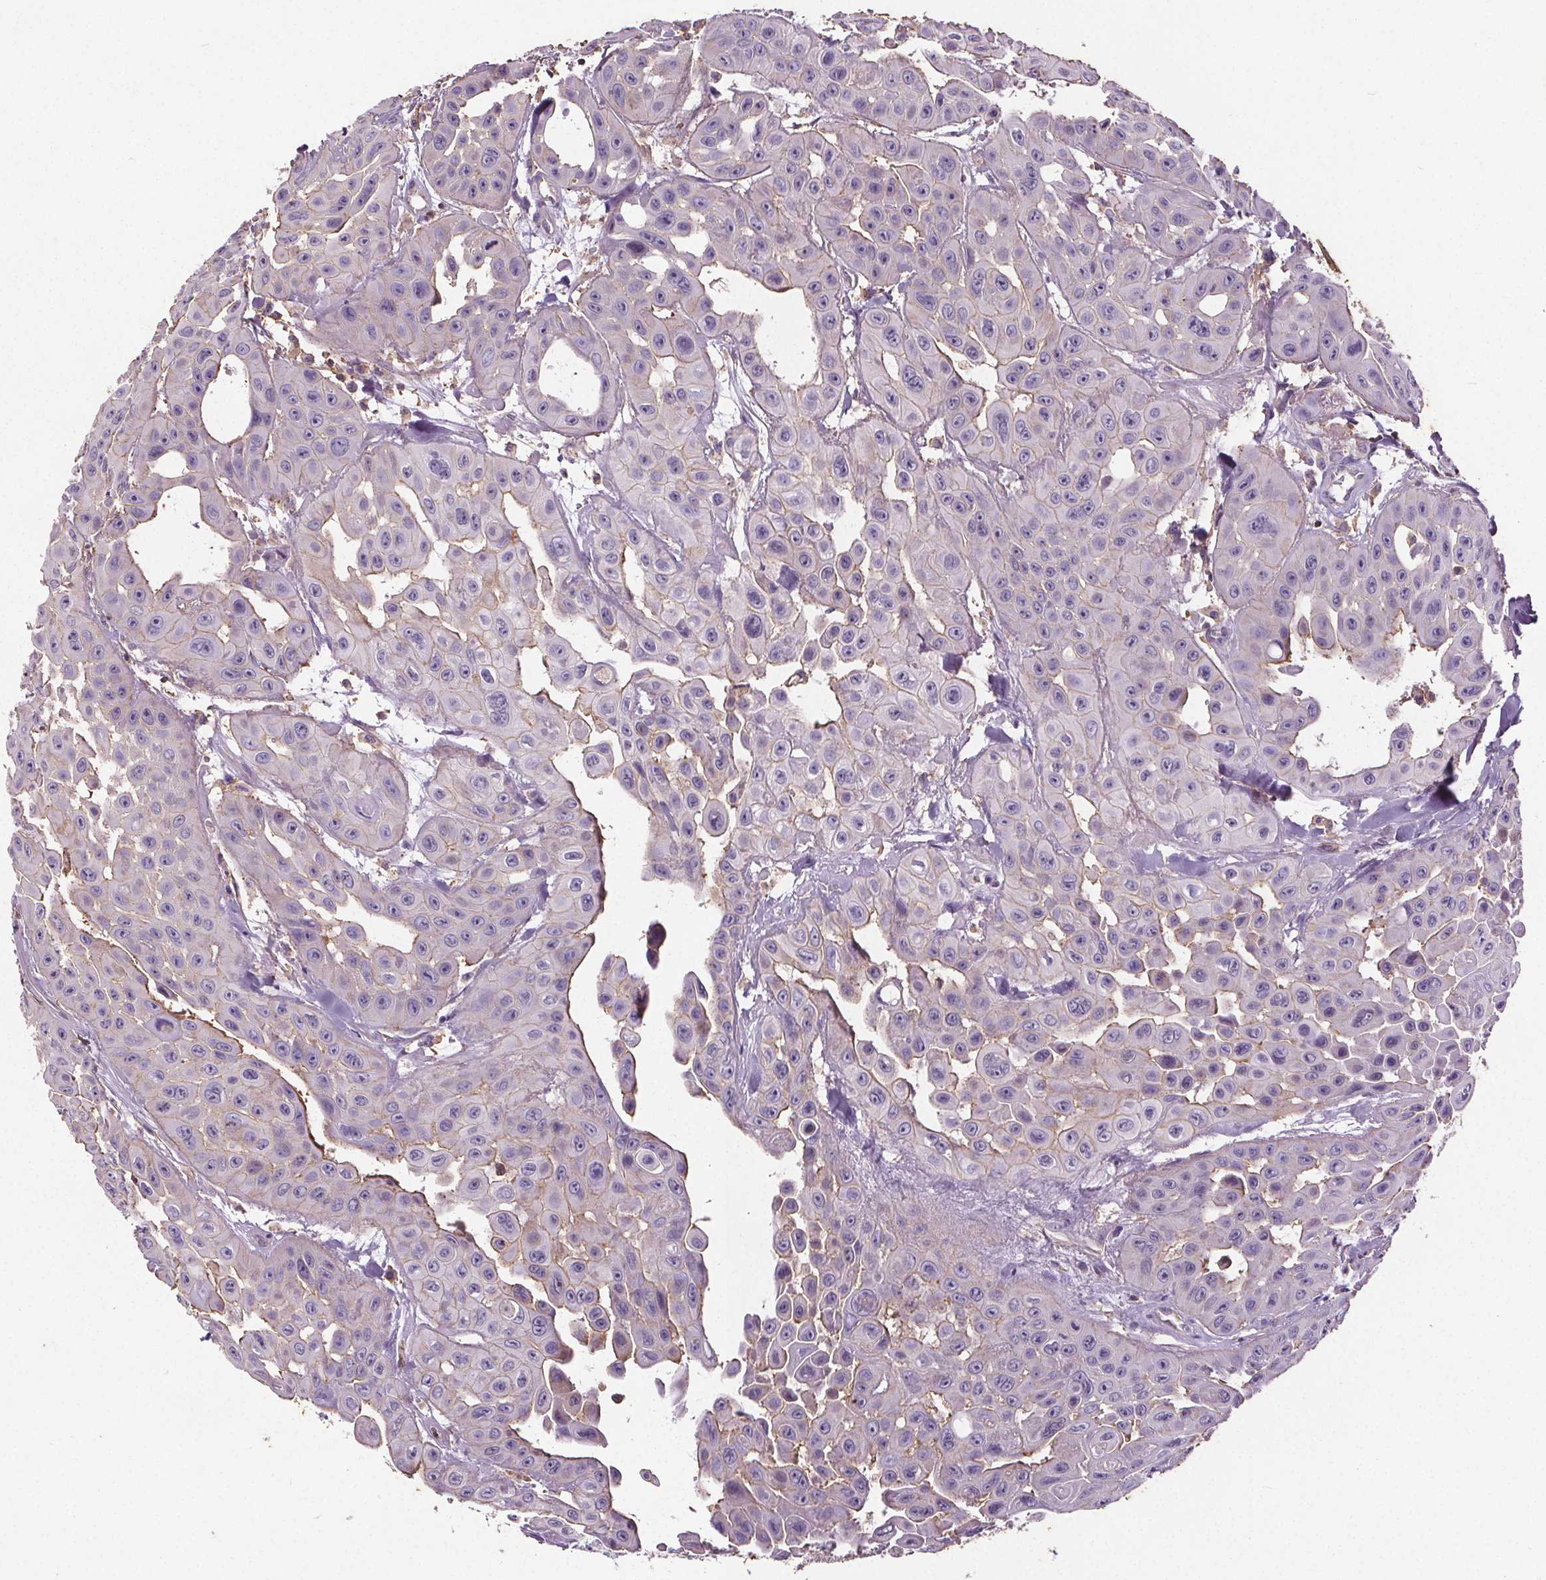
{"staining": {"intensity": "negative", "quantity": "none", "location": "none"}, "tissue": "head and neck cancer", "cell_type": "Tumor cells", "image_type": "cancer", "snomed": [{"axis": "morphology", "description": "Adenocarcinoma, NOS"}, {"axis": "topography", "description": "Head-Neck"}], "caption": "Micrograph shows no protein staining in tumor cells of adenocarcinoma (head and neck) tissue. (DAB (3,3'-diaminobenzidine) immunohistochemistry (IHC) visualized using brightfield microscopy, high magnification).", "gene": "C19orf84", "patient": {"sex": "male", "age": 73}}